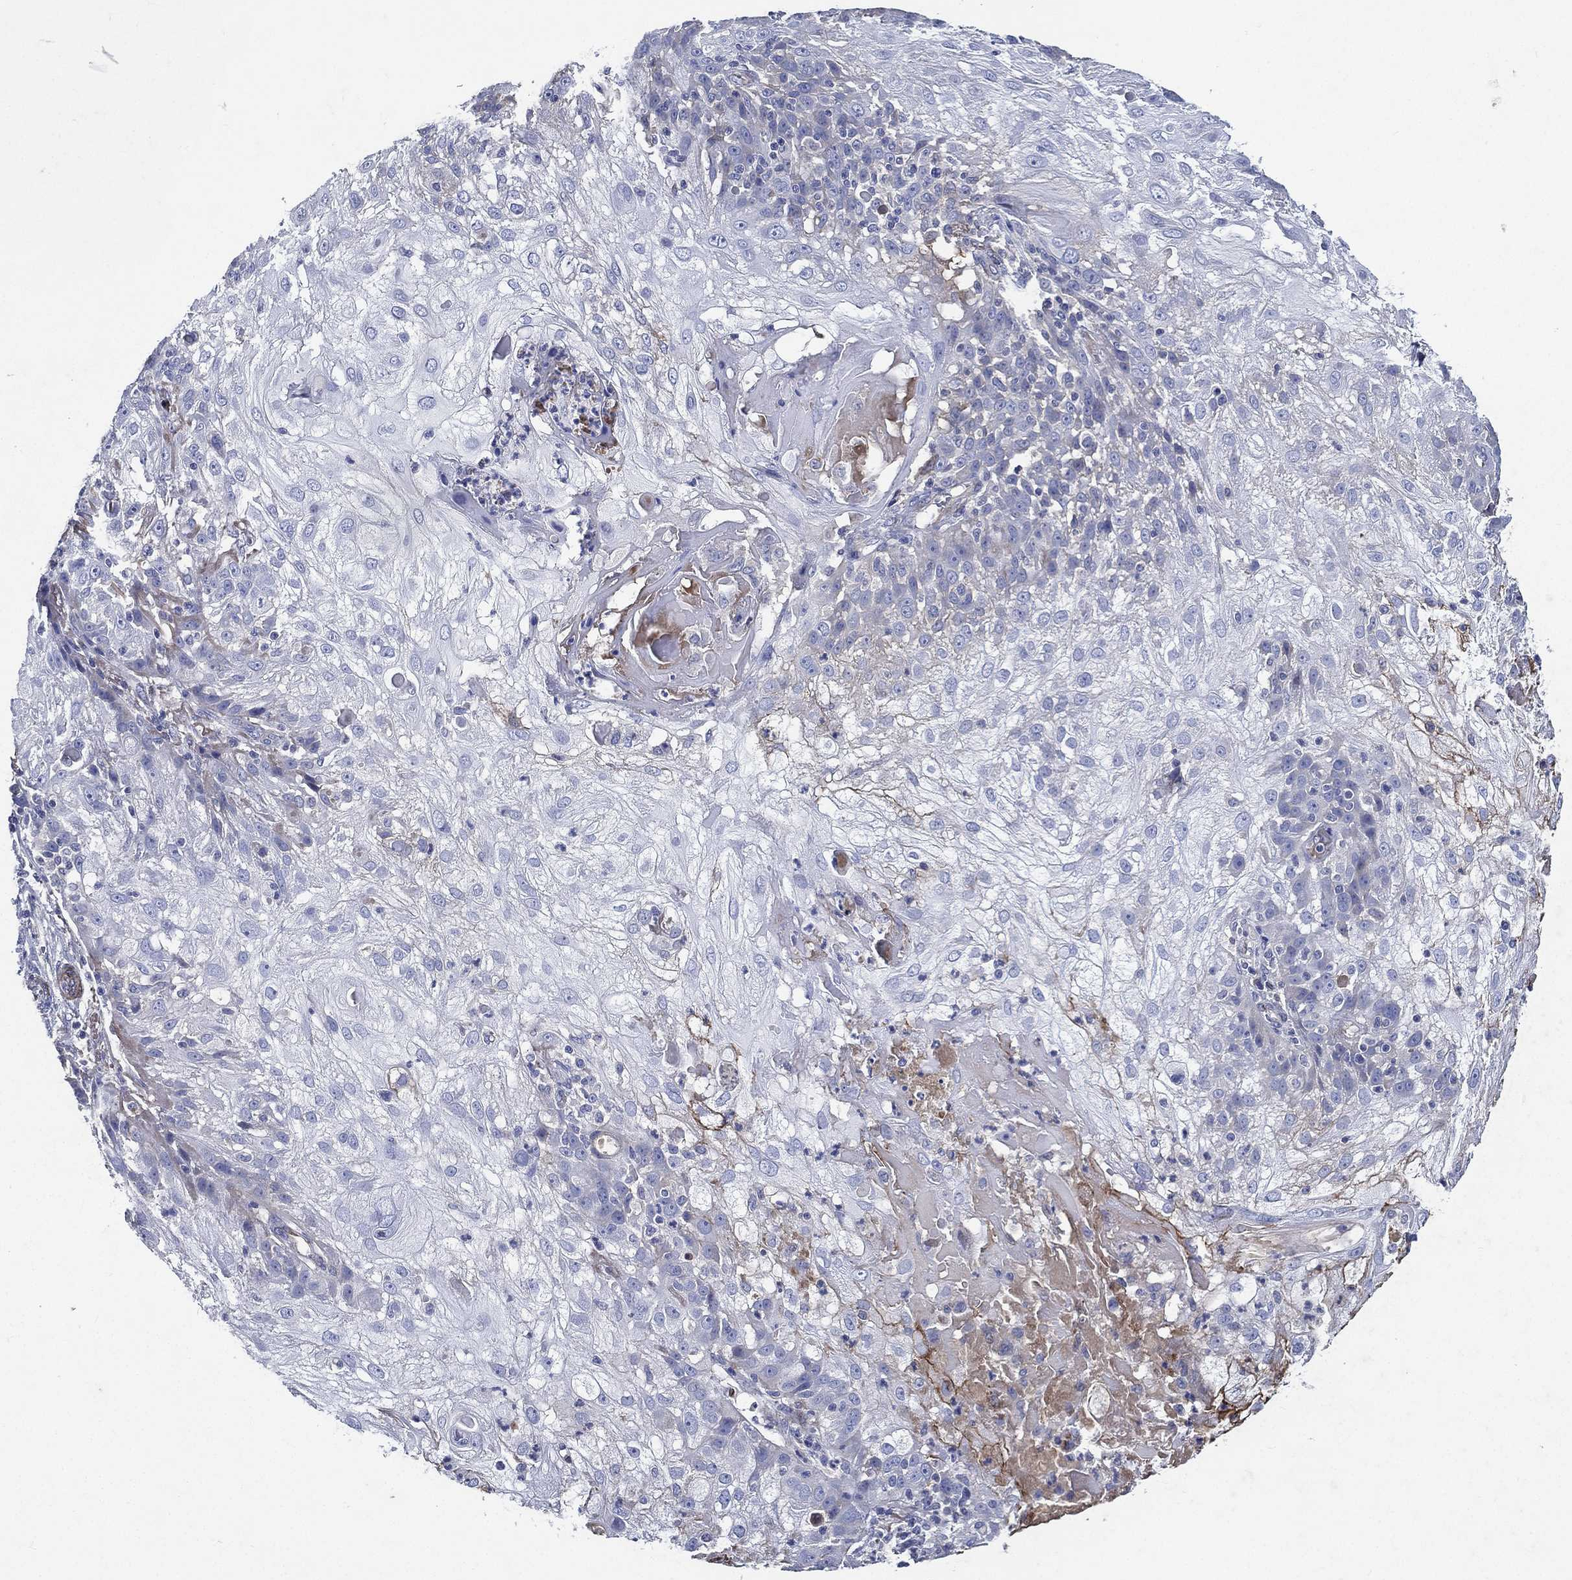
{"staining": {"intensity": "strong", "quantity": "<25%", "location": "cytoplasmic/membranous"}, "tissue": "skin cancer", "cell_type": "Tumor cells", "image_type": "cancer", "snomed": [{"axis": "morphology", "description": "Normal tissue, NOS"}, {"axis": "morphology", "description": "Squamous cell carcinoma, NOS"}, {"axis": "topography", "description": "Skin"}], "caption": "Human skin squamous cell carcinoma stained with a protein marker displays strong staining in tumor cells.", "gene": "TMPRSS11D", "patient": {"sex": "female", "age": 83}}